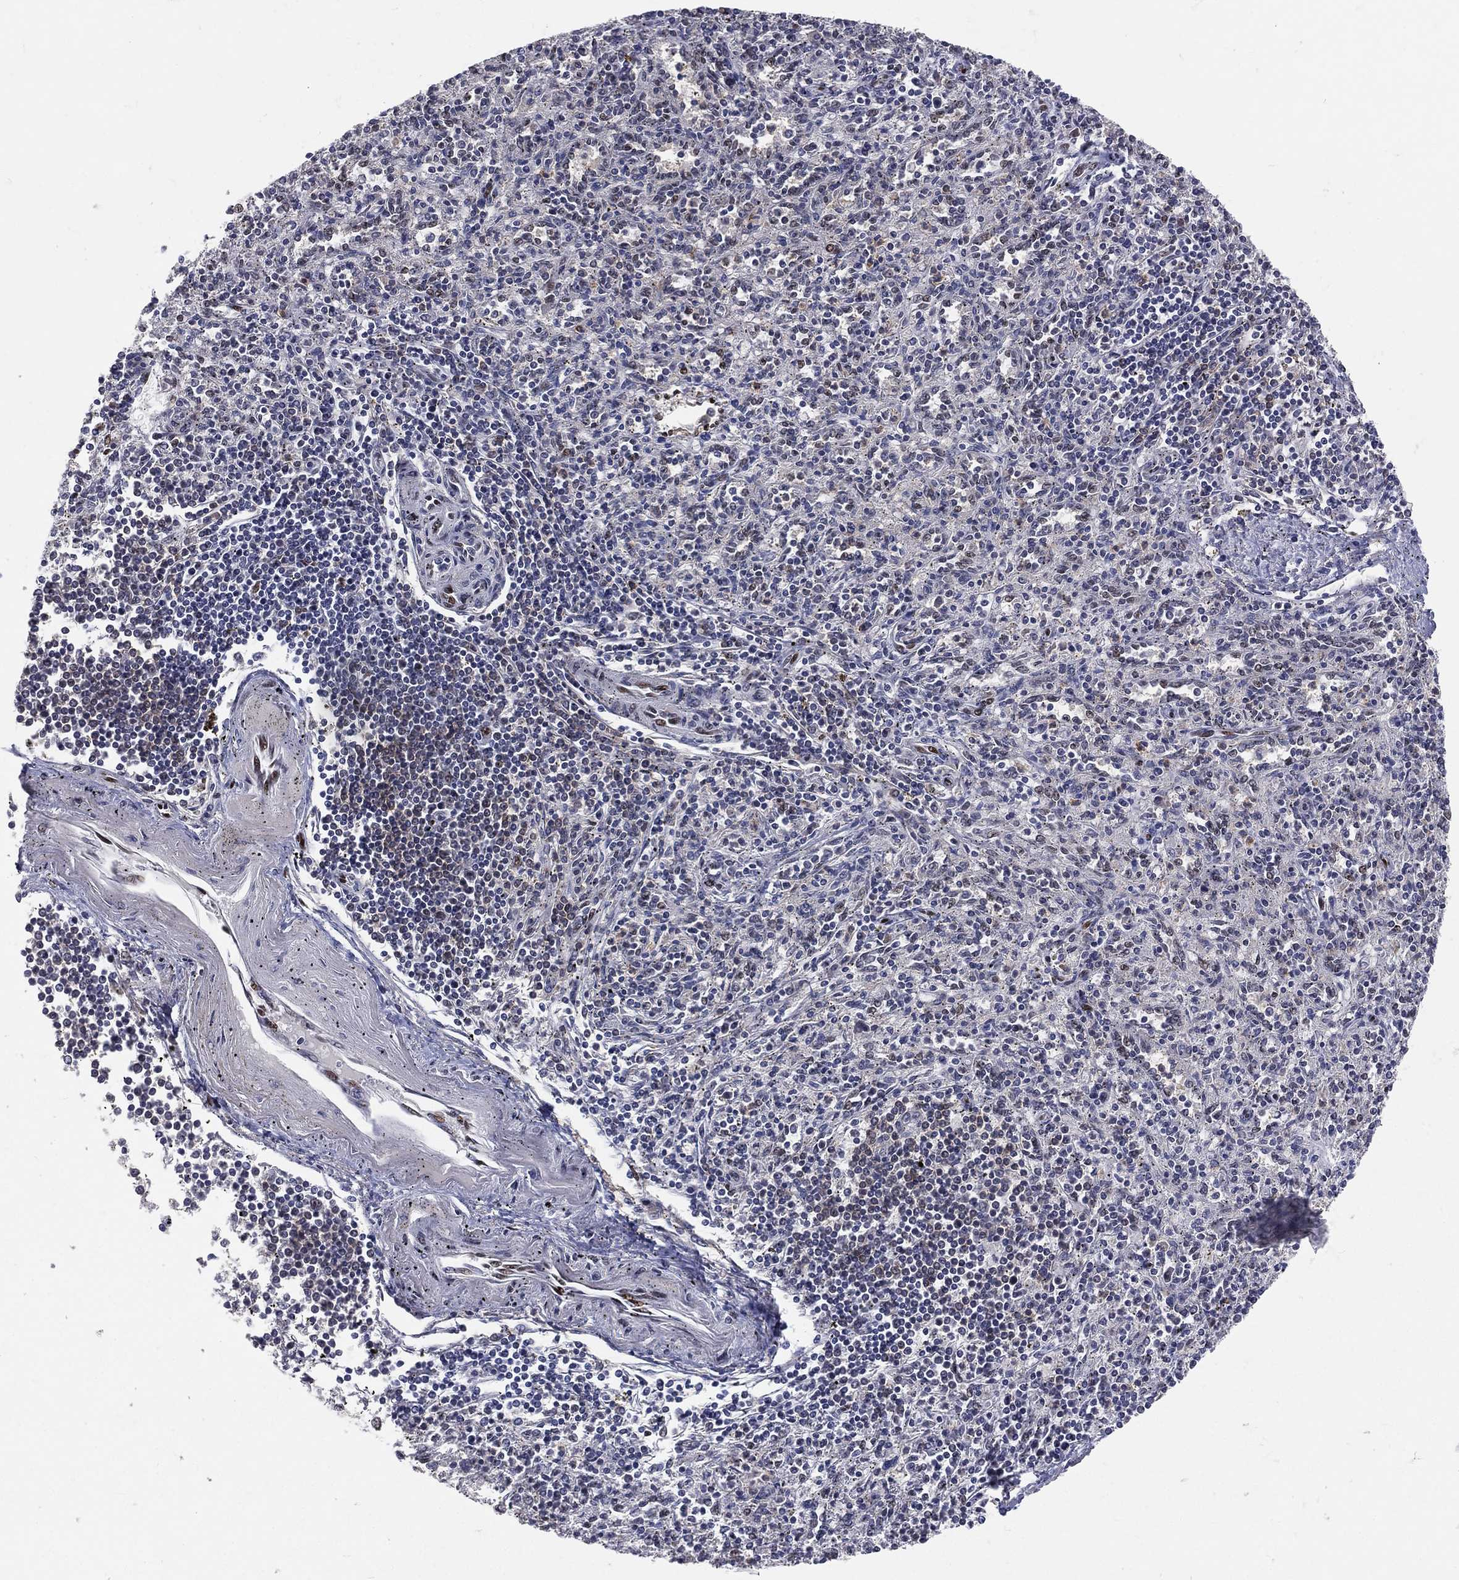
{"staining": {"intensity": "moderate", "quantity": "<25%", "location": "nuclear"}, "tissue": "spleen", "cell_type": "Cells in red pulp", "image_type": "normal", "snomed": [{"axis": "morphology", "description": "Normal tissue, NOS"}, {"axis": "topography", "description": "Spleen"}], "caption": "This photomicrograph shows immunohistochemistry (IHC) staining of unremarkable spleen, with low moderate nuclear positivity in approximately <25% of cells in red pulp.", "gene": "ZEB1", "patient": {"sex": "male", "age": 69}}